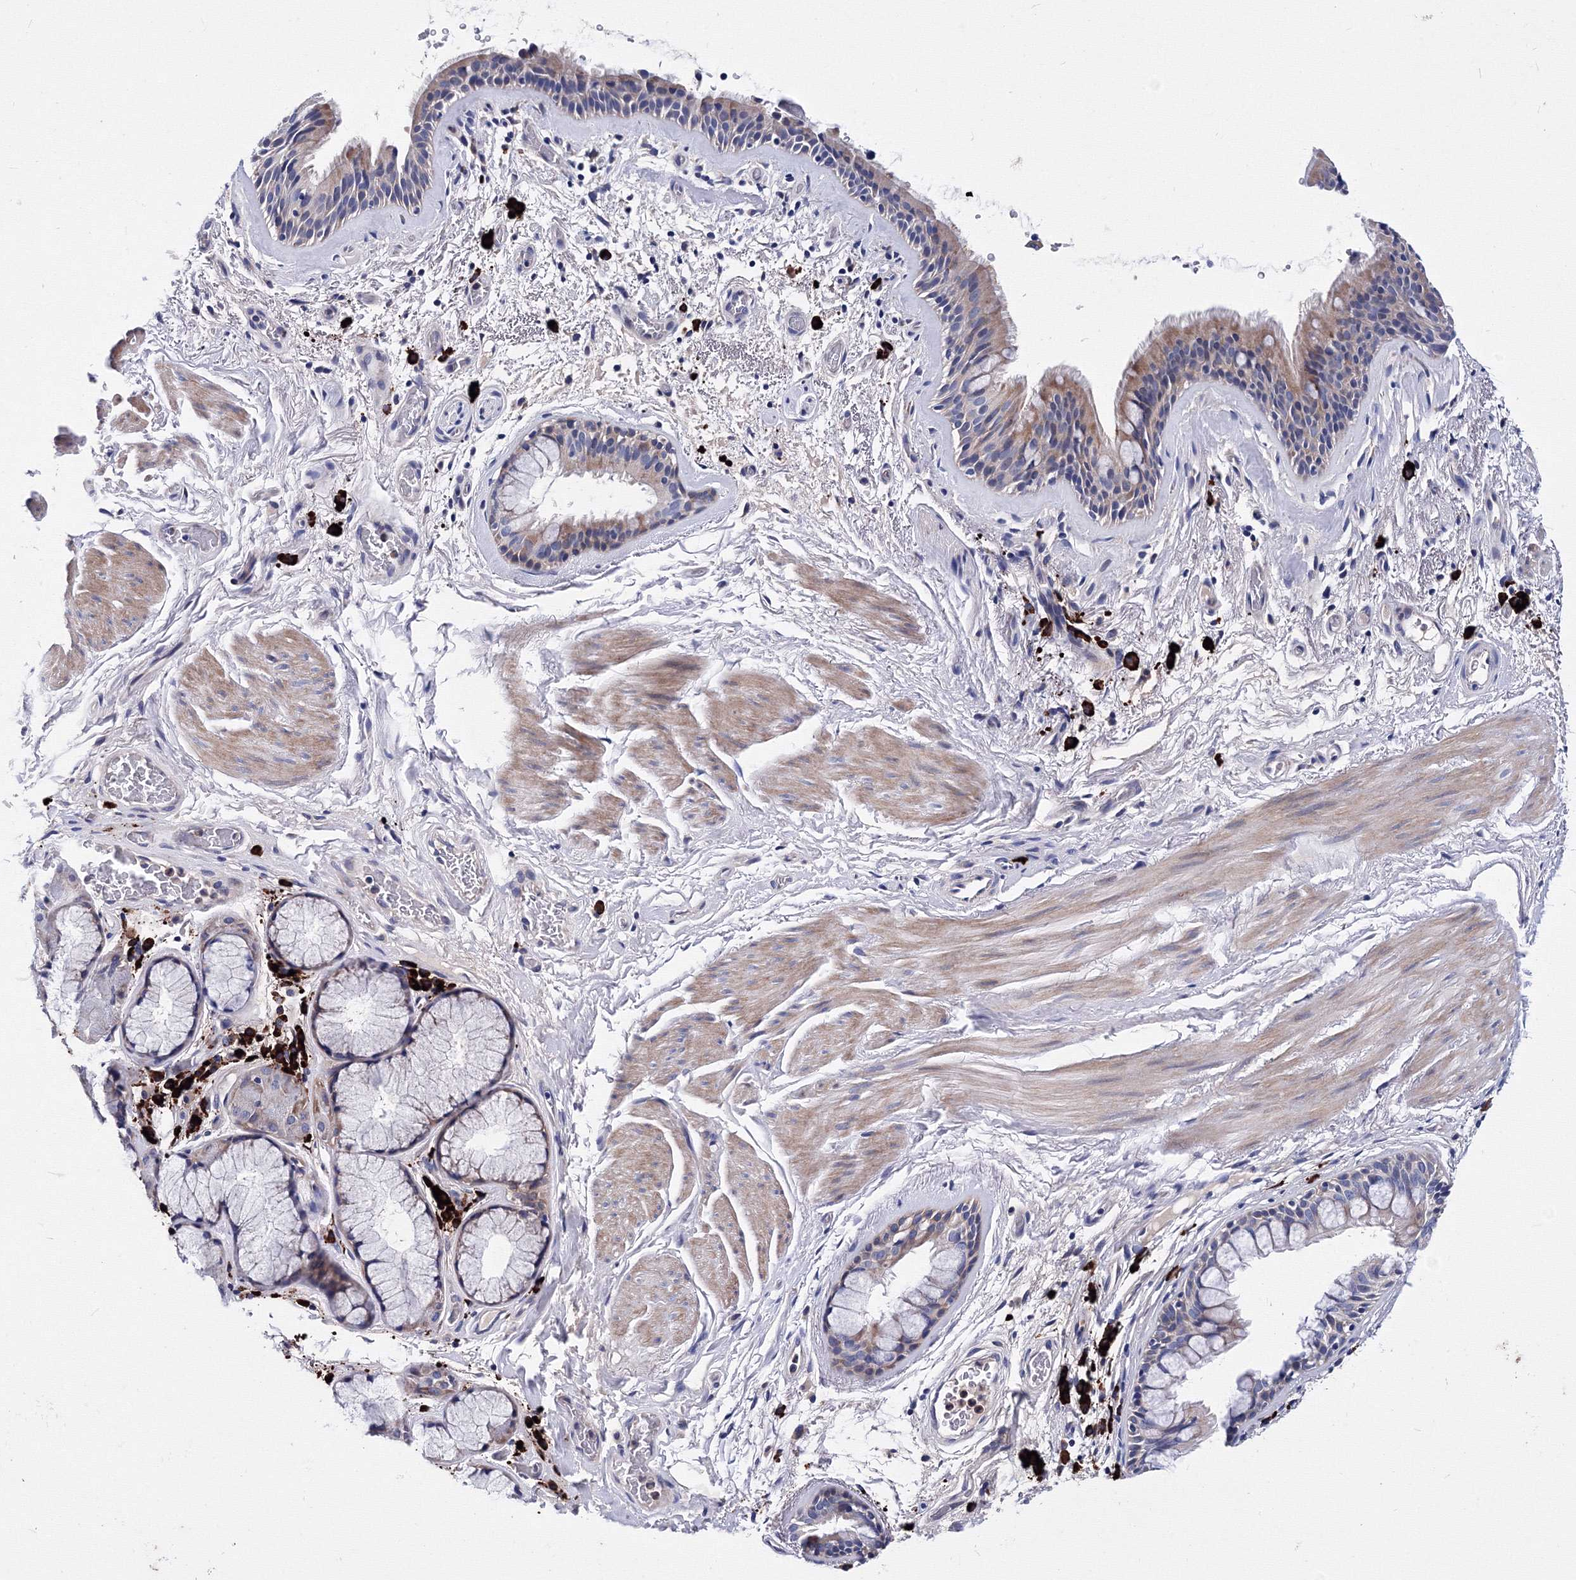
{"staining": {"intensity": "weak", "quantity": "25%-75%", "location": "cytoplasmic/membranous"}, "tissue": "bronchus", "cell_type": "Respiratory epithelial cells", "image_type": "normal", "snomed": [{"axis": "morphology", "description": "Normal tissue, NOS"}, {"axis": "topography", "description": "Cartilage tissue"}], "caption": "Weak cytoplasmic/membranous staining for a protein is identified in about 25%-75% of respiratory epithelial cells of unremarkable bronchus using immunohistochemistry.", "gene": "TRPM2", "patient": {"sex": "female", "age": 63}}